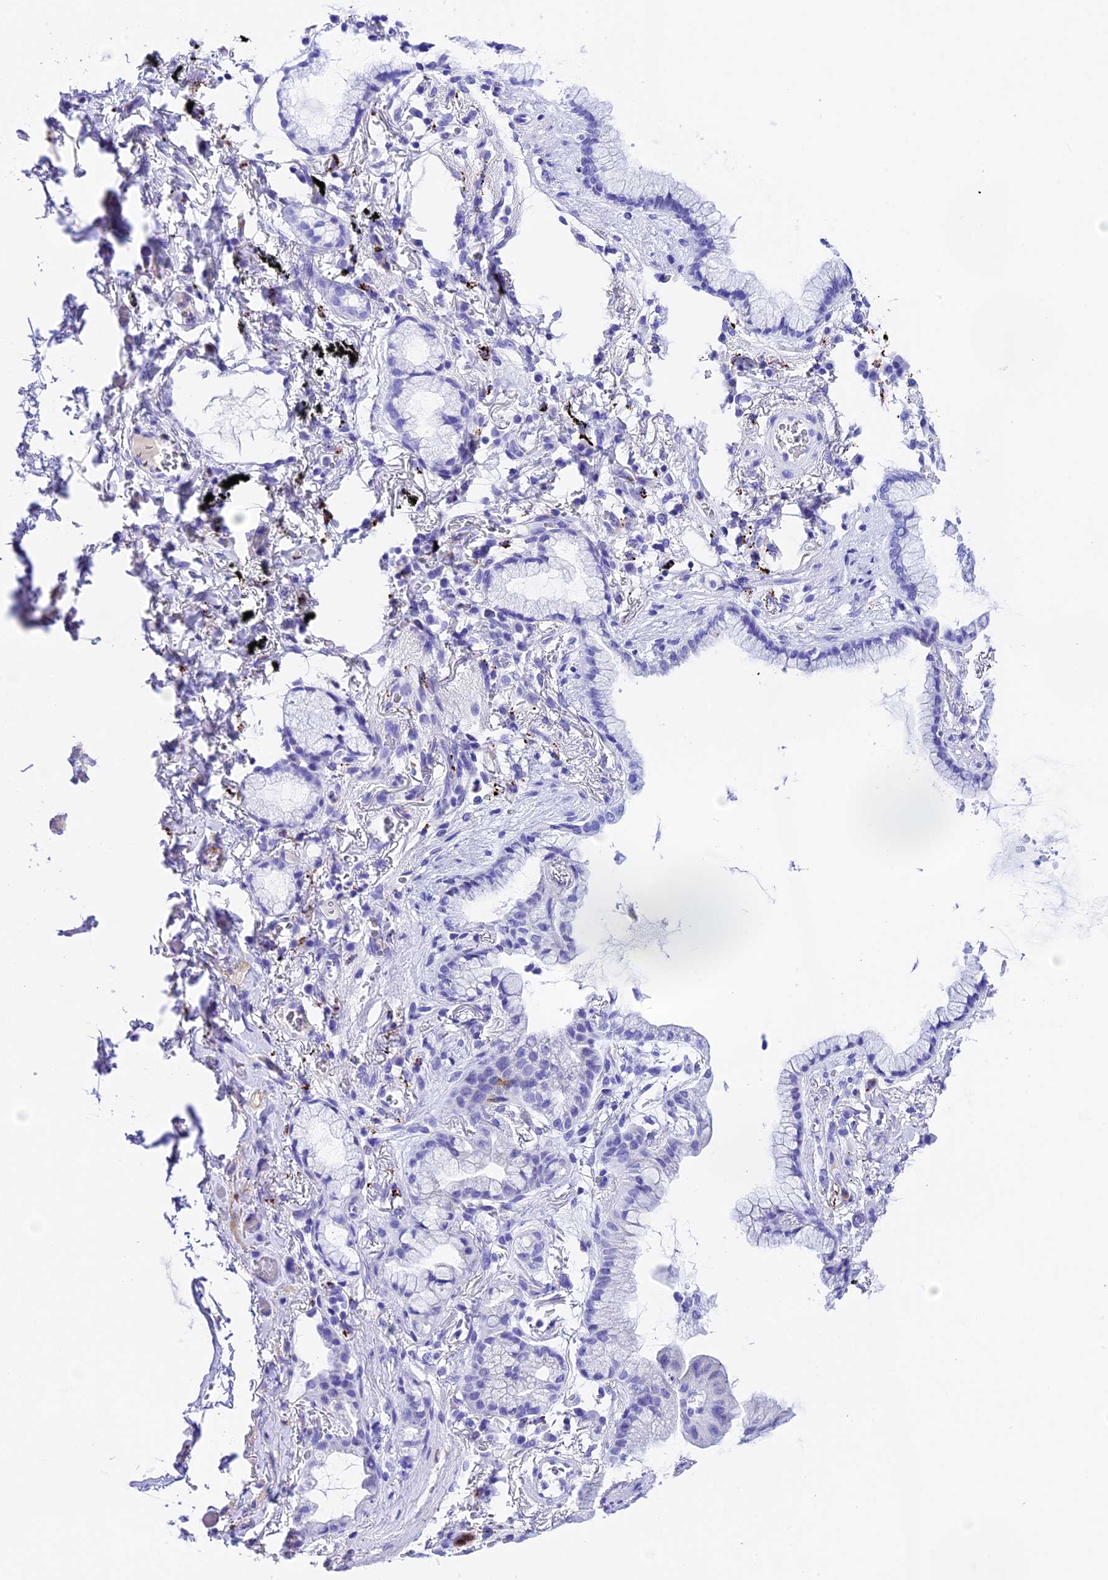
{"staining": {"intensity": "negative", "quantity": "none", "location": "none"}, "tissue": "lung cancer", "cell_type": "Tumor cells", "image_type": "cancer", "snomed": [{"axis": "morphology", "description": "Adenocarcinoma, NOS"}, {"axis": "topography", "description": "Lung"}], "caption": "Immunohistochemical staining of lung cancer demonstrates no significant staining in tumor cells.", "gene": "PSG11", "patient": {"sex": "female", "age": 70}}